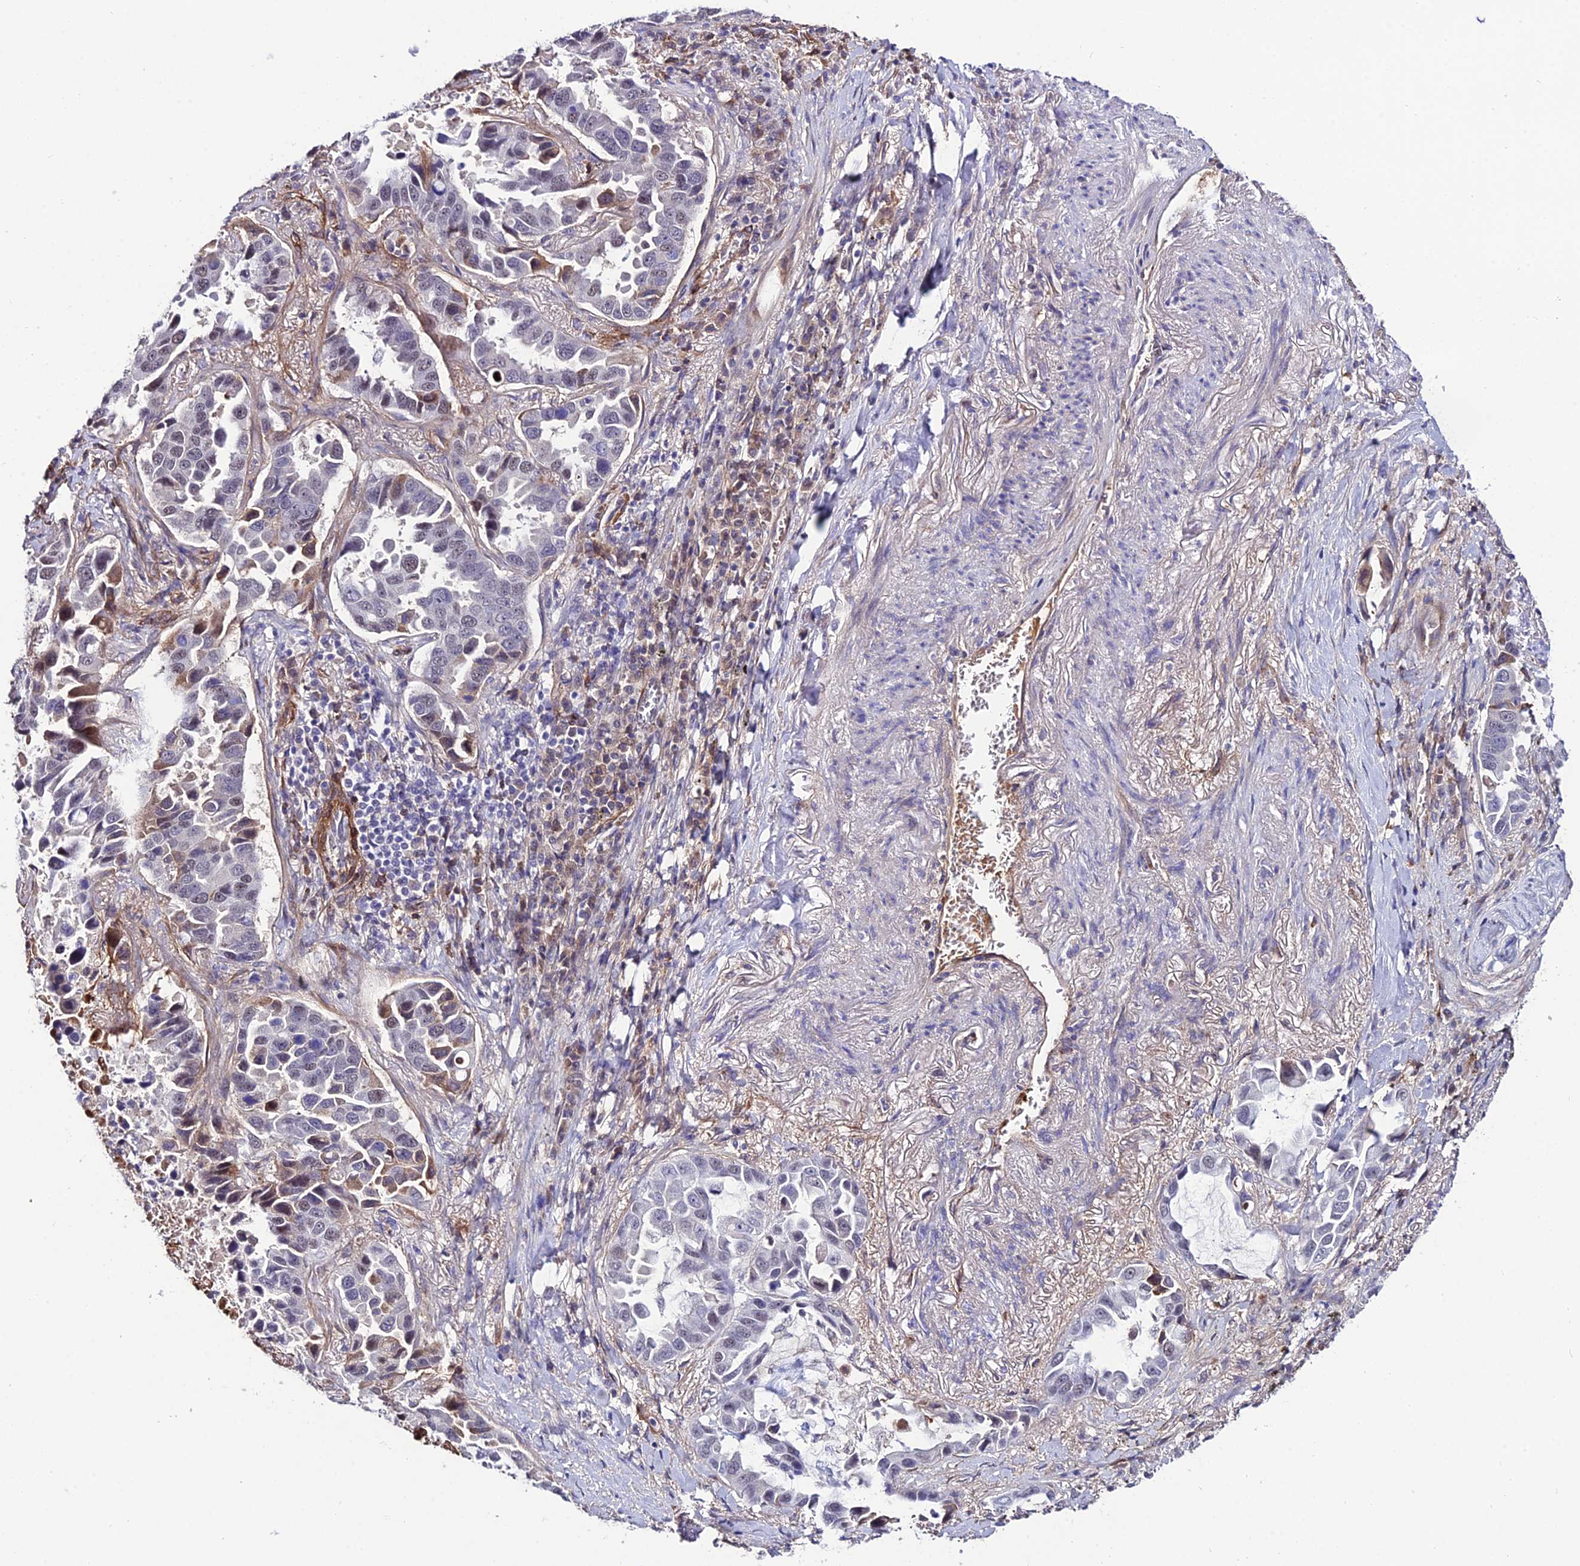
{"staining": {"intensity": "moderate", "quantity": "<25%", "location": "cytoplasmic/membranous"}, "tissue": "lung cancer", "cell_type": "Tumor cells", "image_type": "cancer", "snomed": [{"axis": "morphology", "description": "Adenocarcinoma, NOS"}, {"axis": "topography", "description": "Lung"}], "caption": "Brown immunohistochemical staining in lung adenocarcinoma reveals moderate cytoplasmic/membranous staining in about <25% of tumor cells.", "gene": "SYT15", "patient": {"sex": "male", "age": 64}}